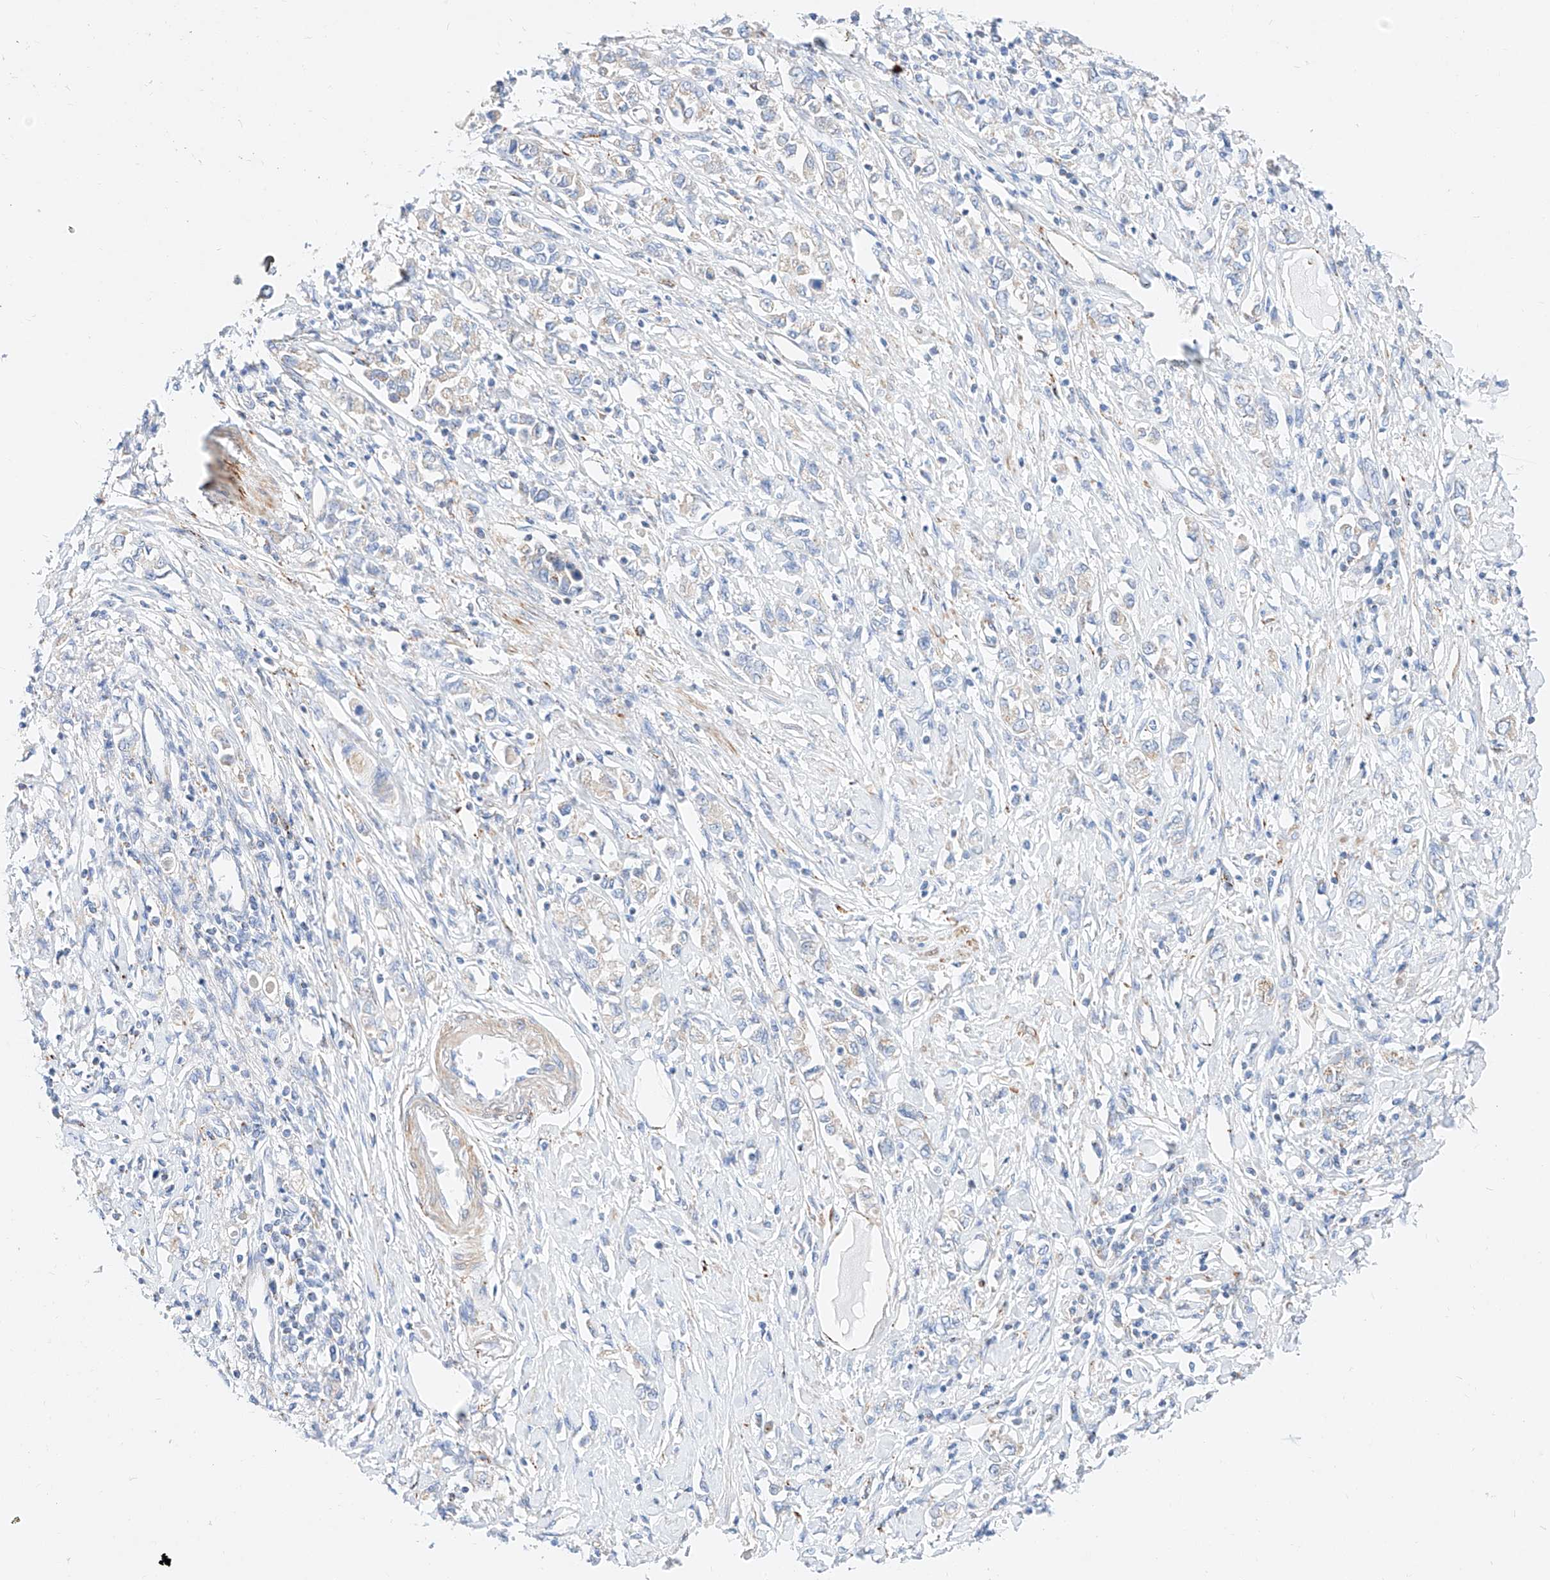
{"staining": {"intensity": "negative", "quantity": "none", "location": "none"}, "tissue": "stomach cancer", "cell_type": "Tumor cells", "image_type": "cancer", "snomed": [{"axis": "morphology", "description": "Adenocarcinoma, NOS"}, {"axis": "topography", "description": "Stomach"}], "caption": "Protein analysis of stomach cancer (adenocarcinoma) exhibits no significant staining in tumor cells.", "gene": "C6orf62", "patient": {"sex": "female", "age": 76}}